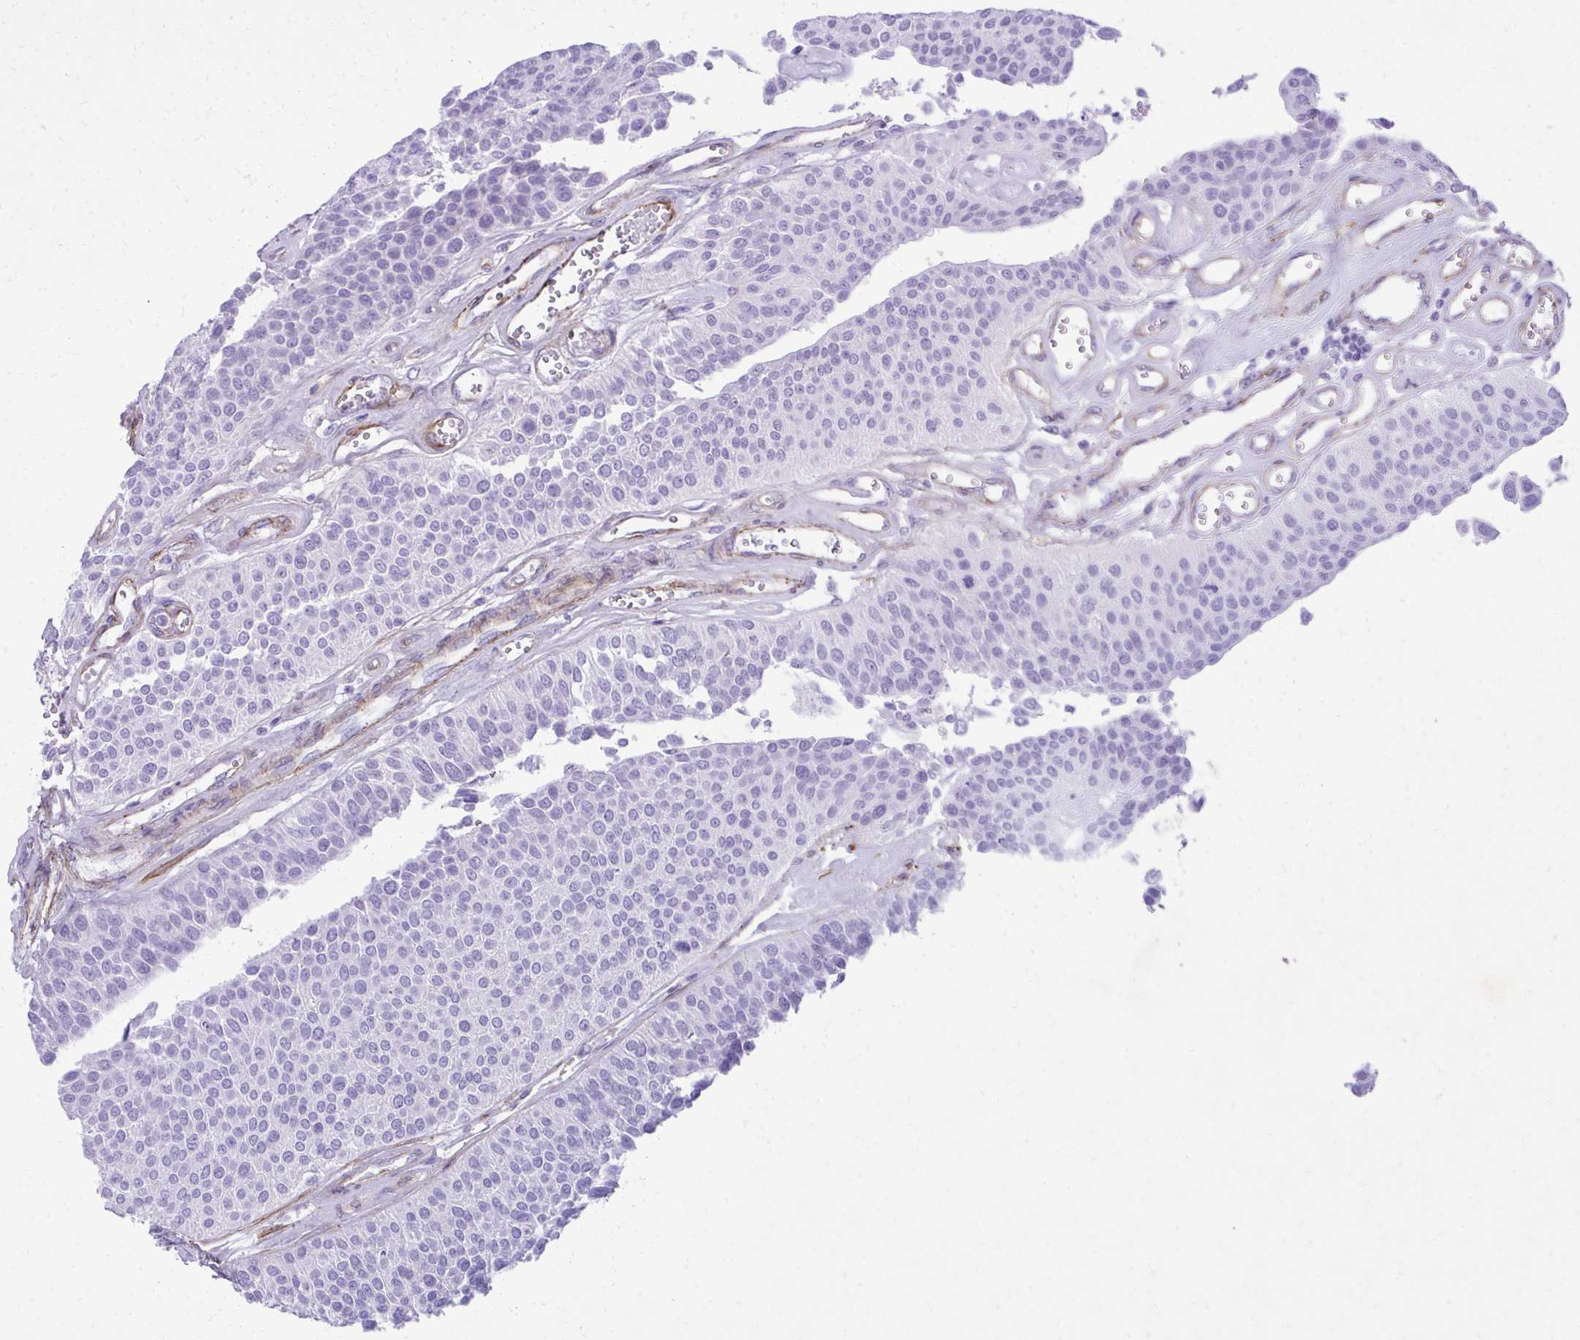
{"staining": {"intensity": "negative", "quantity": "none", "location": "none"}, "tissue": "urothelial cancer", "cell_type": "Tumor cells", "image_type": "cancer", "snomed": [{"axis": "morphology", "description": "Urothelial carcinoma, NOS"}, {"axis": "topography", "description": "Urinary bladder"}], "caption": "Immunohistochemistry (IHC) micrograph of transitional cell carcinoma stained for a protein (brown), which shows no expression in tumor cells.", "gene": "PITPNM3", "patient": {"sex": "male", "age": 55}}